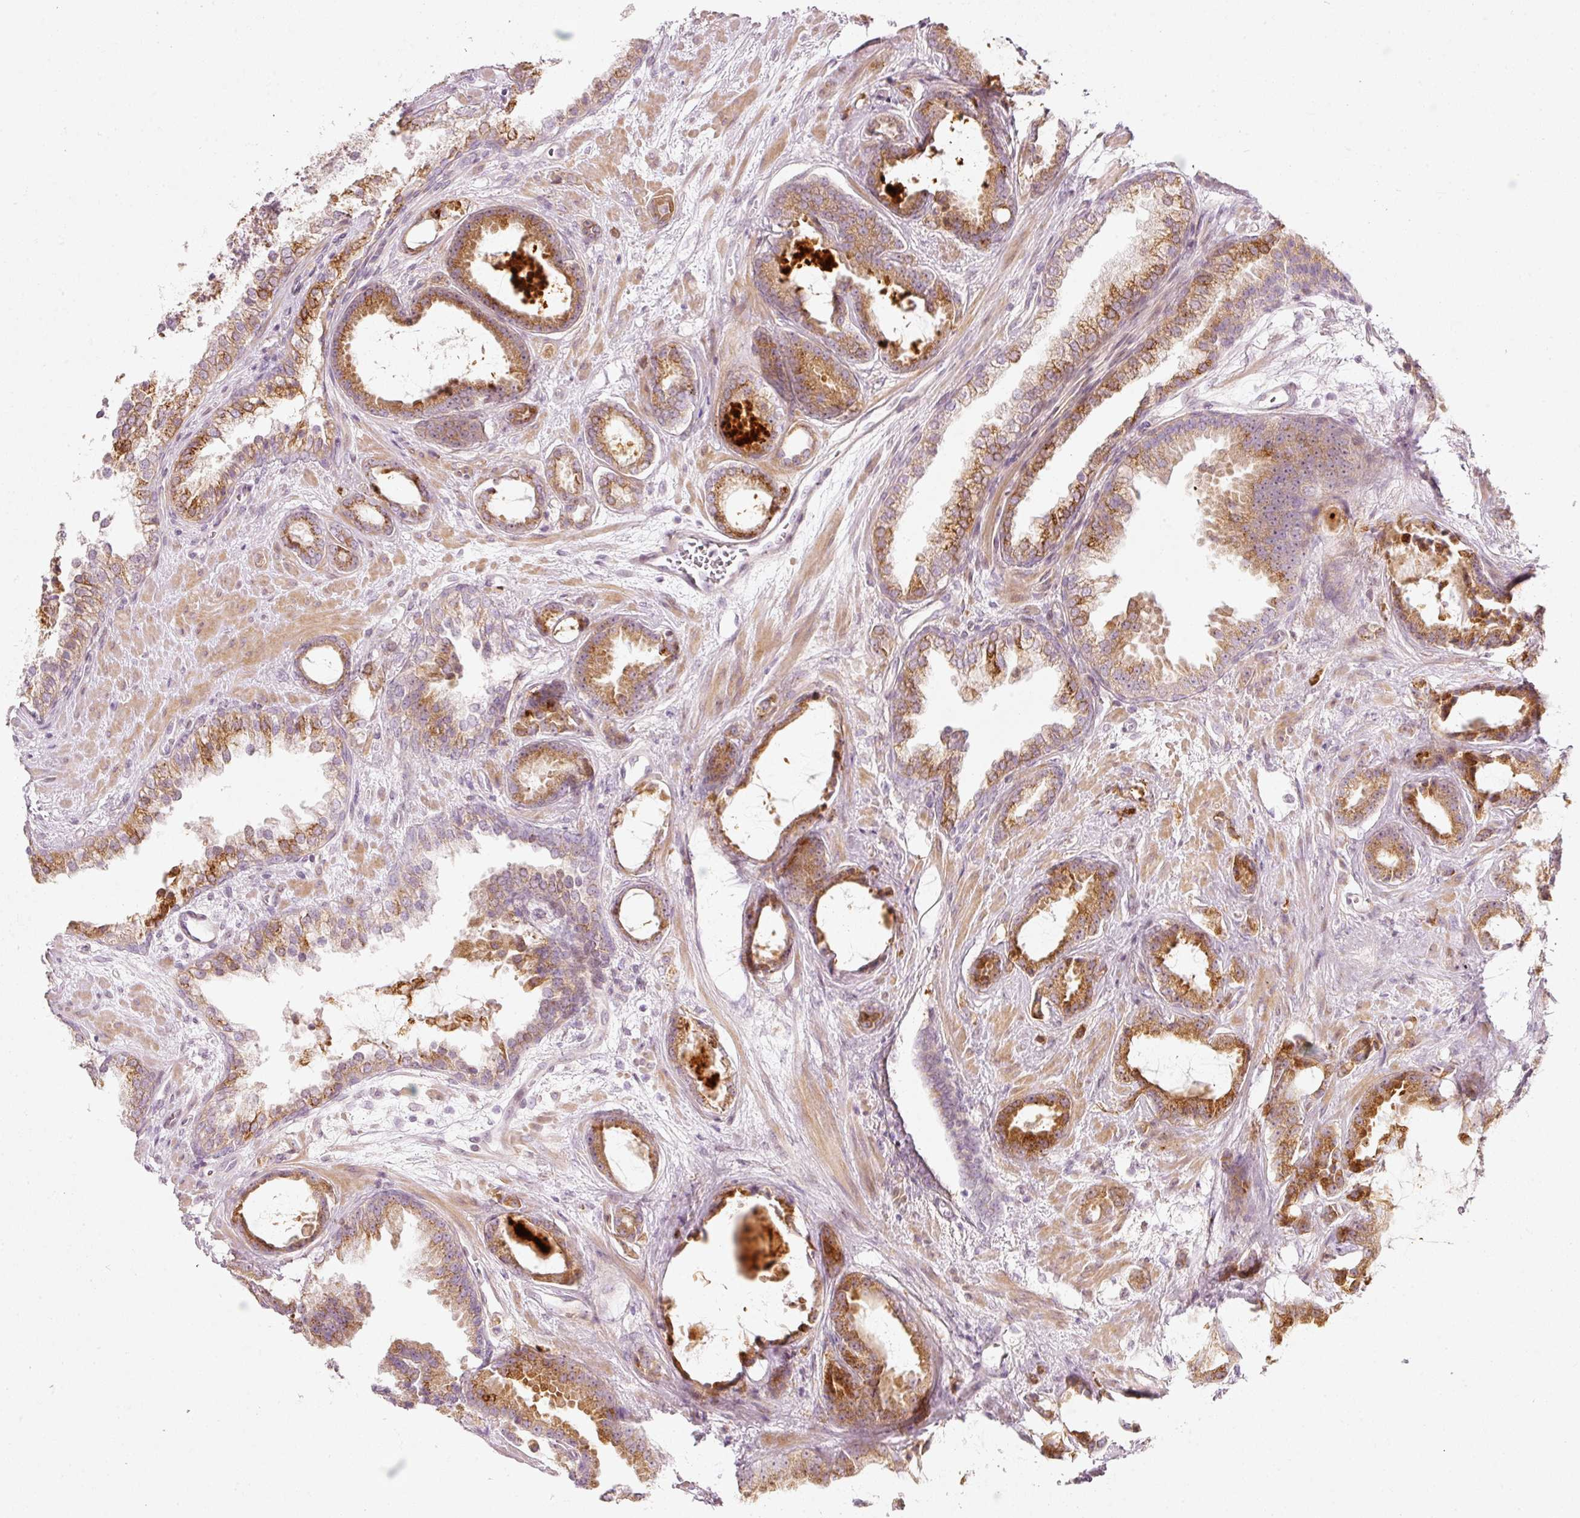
{"staining": {"intensity": "moderate", "quantity": ">75%", "location": "cytoplasmic/membranous"}, "tissue": "prostate cancer", "cell_type": "Tumor cells", "image_type": "cancer", "snomed": [{"axis": "morphology", "description": "Adenocarcinoma, Low grade"}, {"axis": "topography", "description": "Prostate"}], "caption": "Protein staining displays moderate cytoplasmic/membranous positivity in about >75% of tumor cells in prostate cancer (adenocarcinoma (low-grade)). Using DAB (brown) and hematoxylin (blue) stains, captured at high magnification using brightfield microscopy.", "gene": "SLC20A1", "patient": {"sex": "male", "age": 62}}